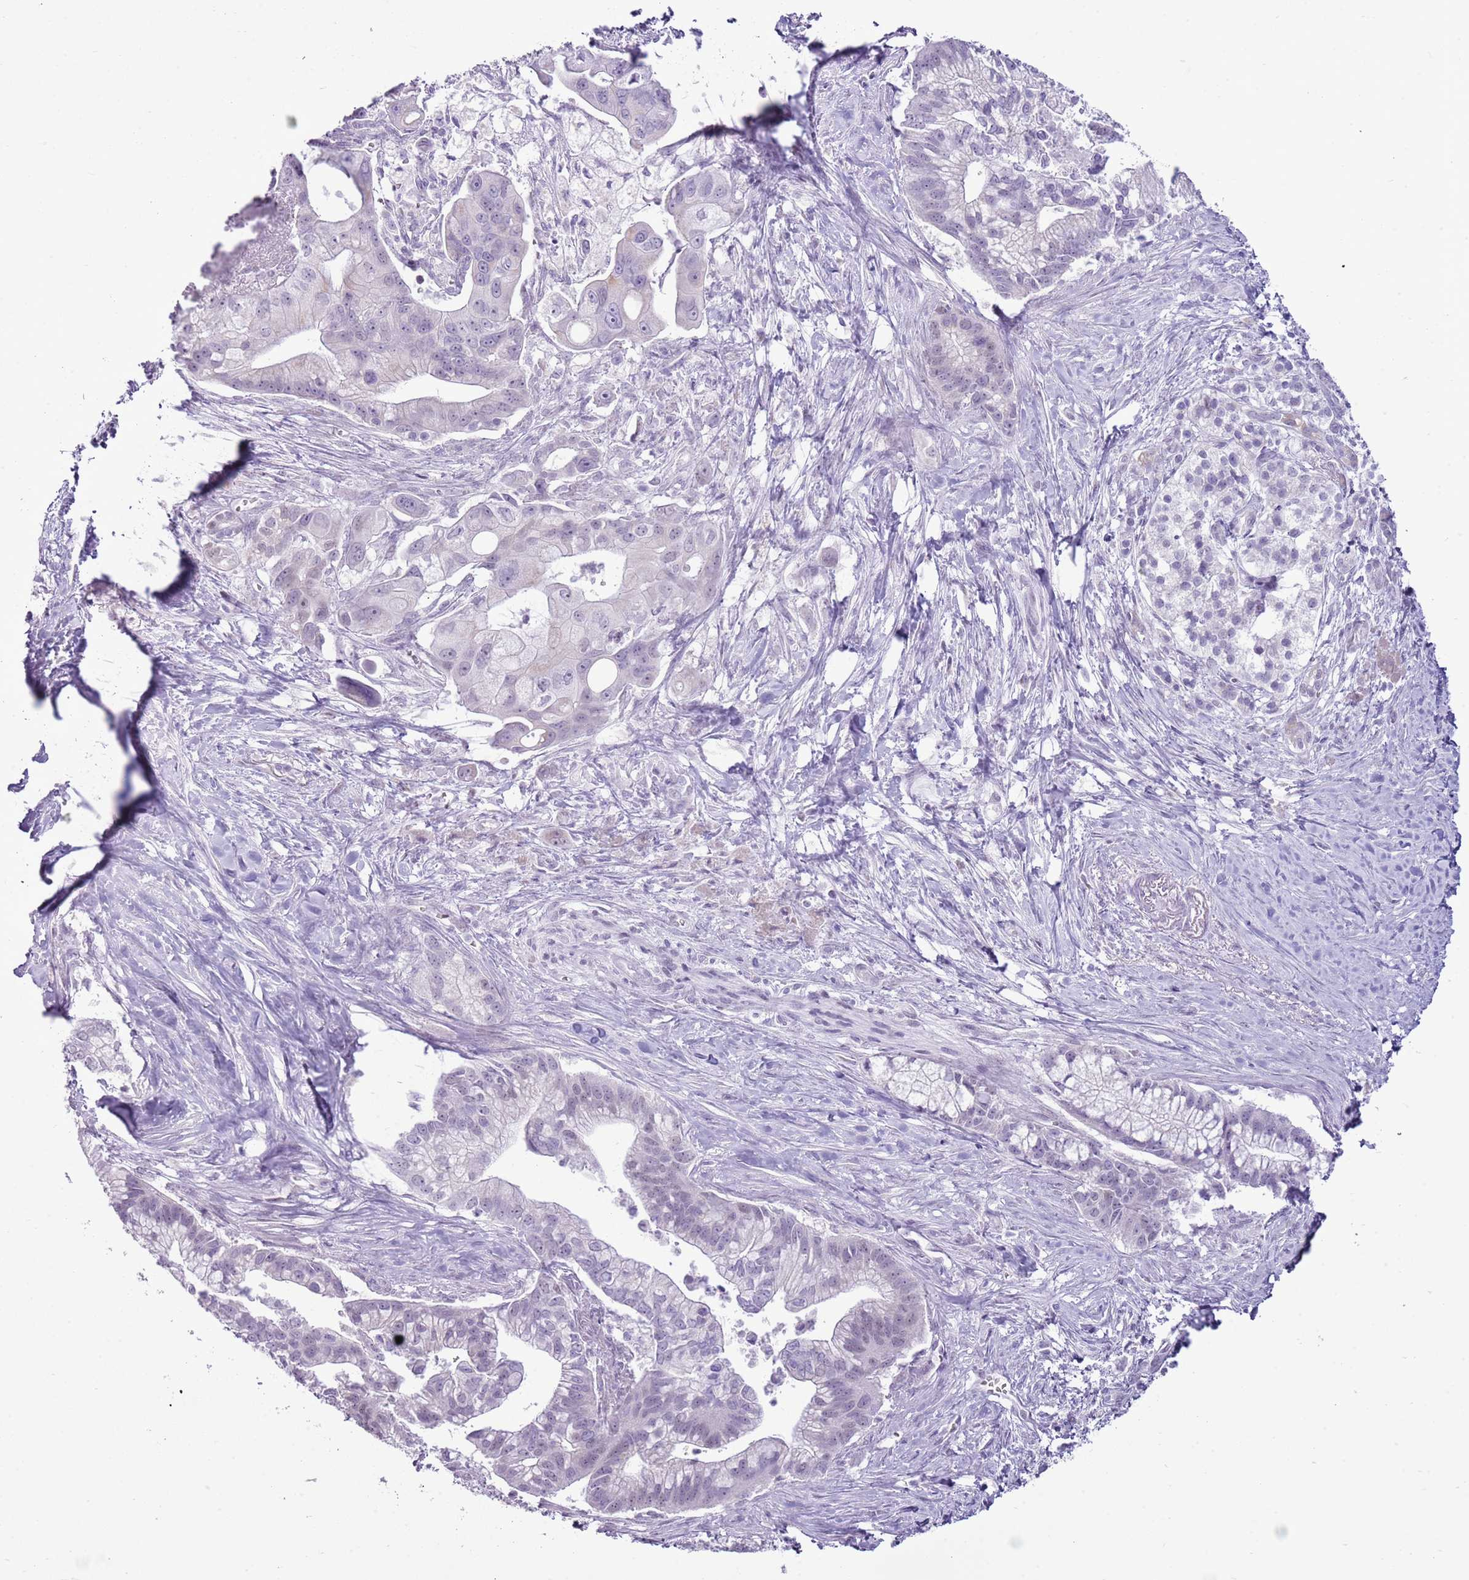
{"staining": {"intensity": "negative", "quantity": "none", "location": "none"}, "tissue": "pancreatic cancer", "cell_type": "Tumor cells", "image_type": "cancer", "snomed": [{"axis": "morphology", "description": "Adenocarcinoma, NOS"}, {"axis": "topography", "description": "Pancreas"}], "caption": "DAB (3,3'-diaminobenzidine) immunohistochemical staining of pancreatic cancer reveals no significant staining in tumor cells.", "gene": "RPL3L", "patient": {"sex": "male", "age": 68}}